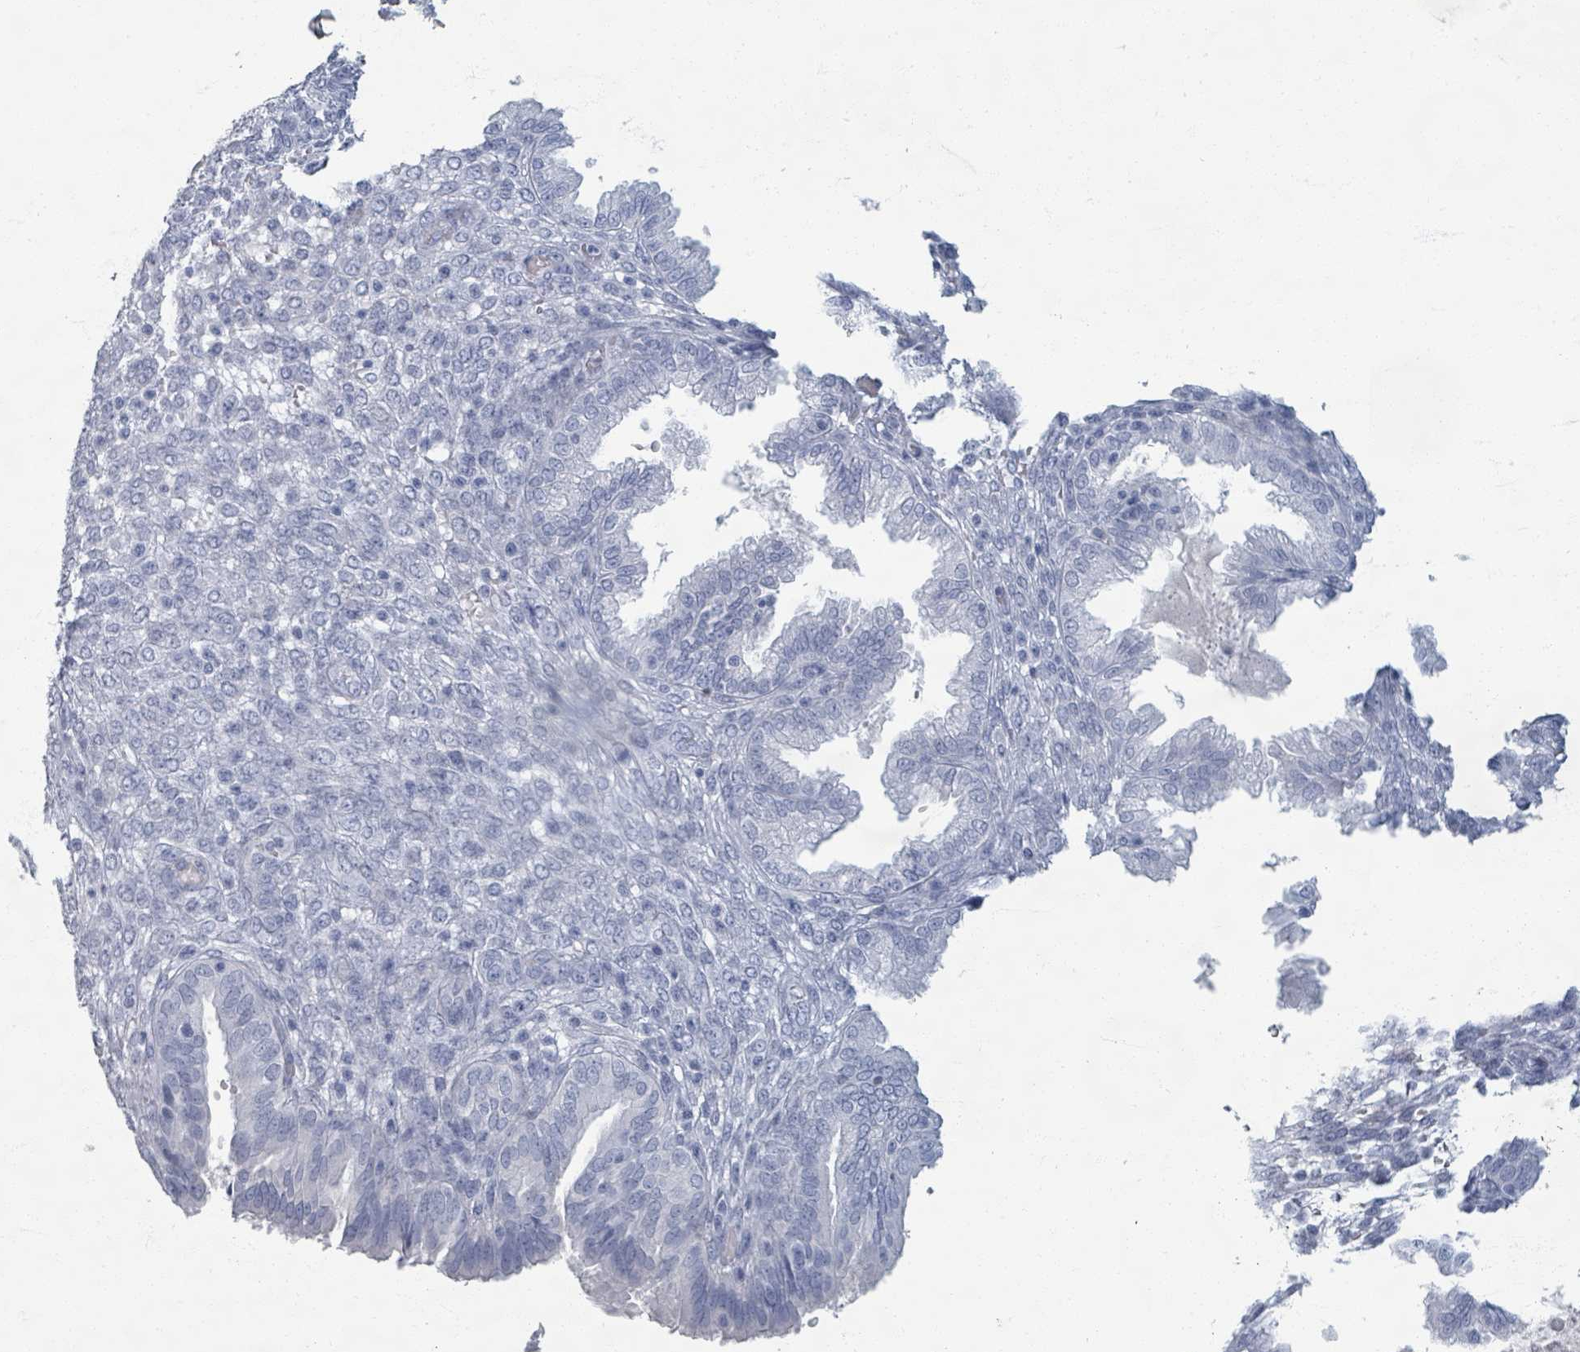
{"staining": {"intensity": "negative", "quantity": "none", "location": "none"}, "tissue": "endometrium", "cell_type": "Cells in endometrial stroma", "image_type": "normal", "snomed": [{"axis": "morphology", "description": "Normal tissue, NOS"}, {"axis": "topography", "description": "Endometrium"}], "caption": "Immunohistochemistry (IHC) image of benign human endometrium stained for a protein (brown), which displays no staining in cells in endometrial stroma.", "gene": "TAS2R1", "patient": {"sex": "female", "age": 33}}